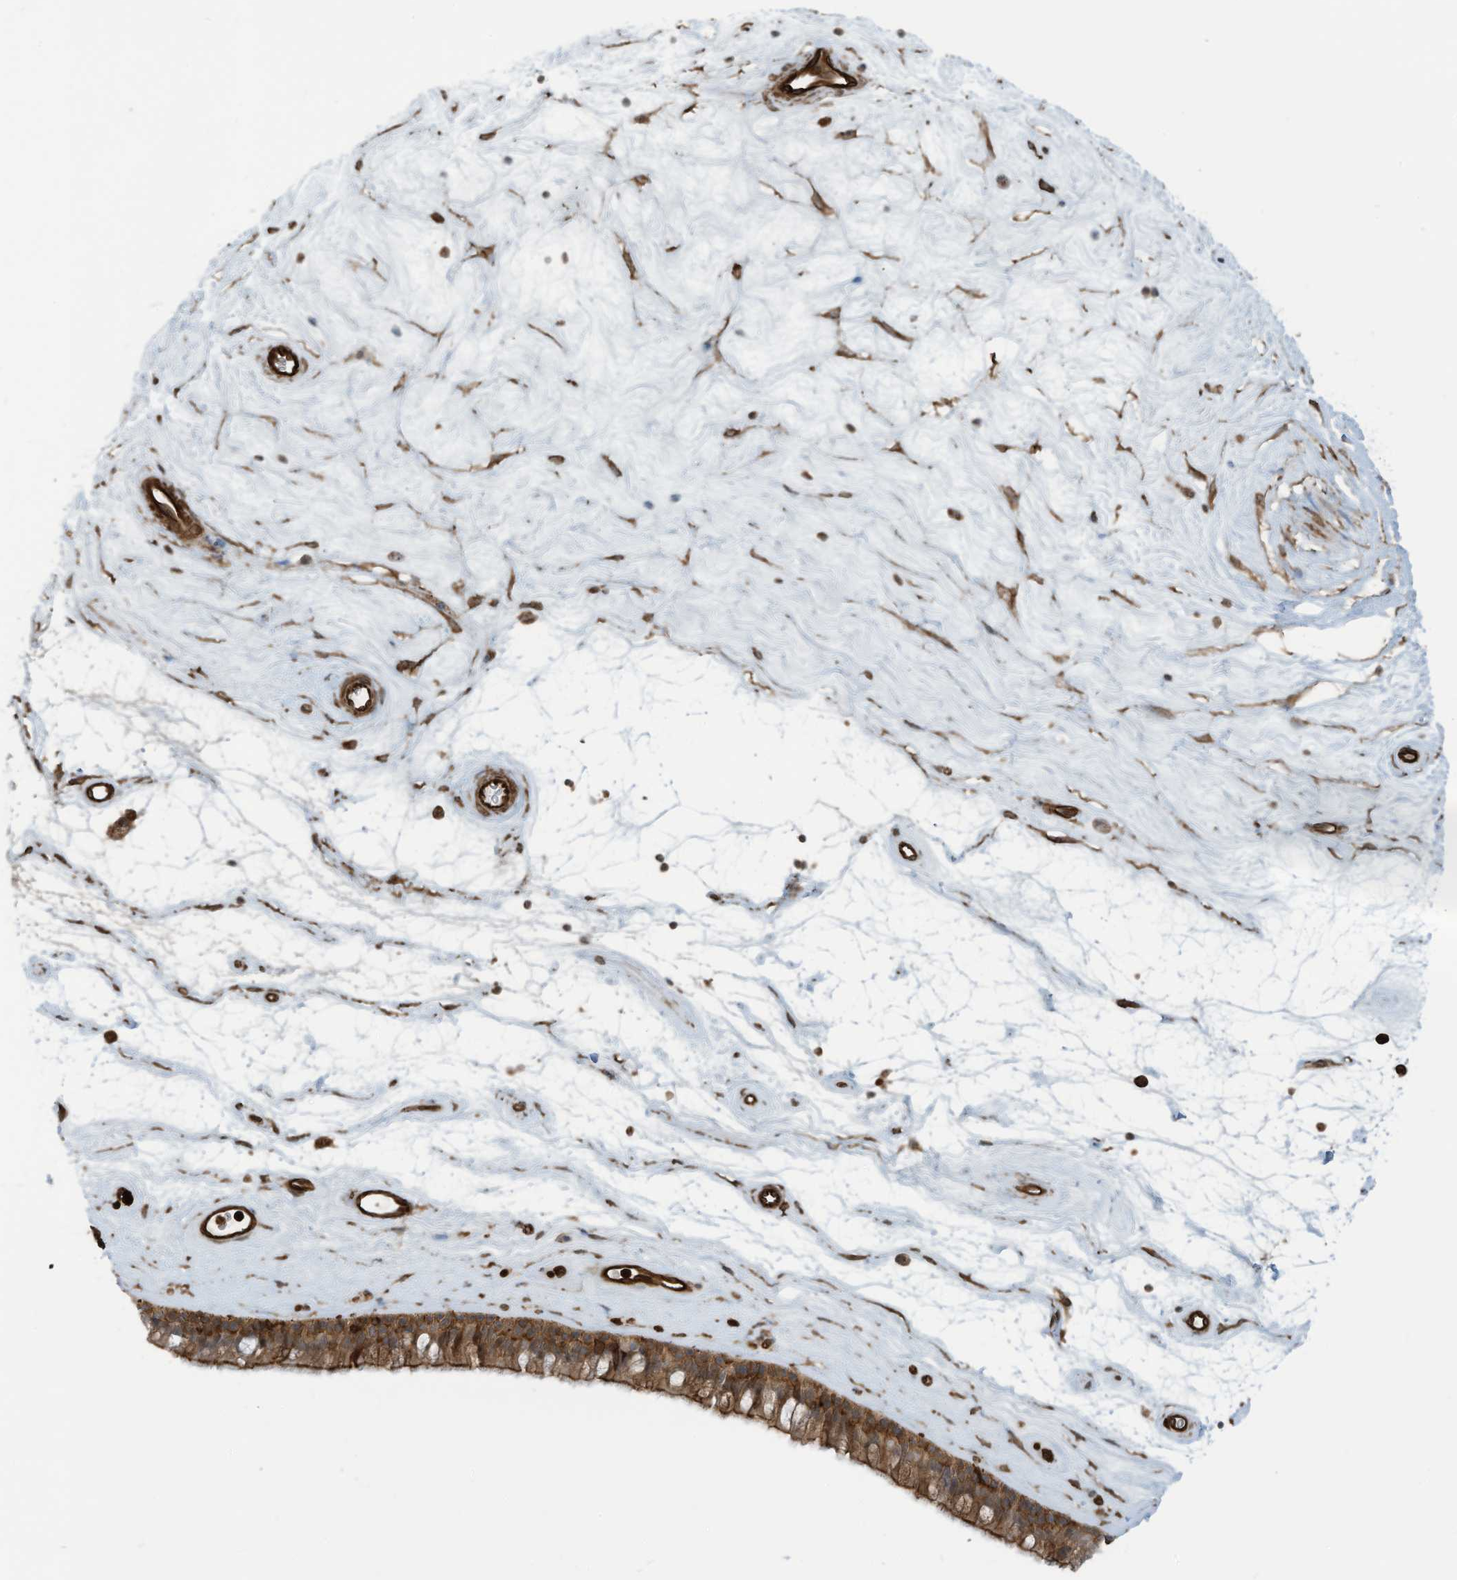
{"staining": {"intensity": "moderate", "quantity": ">75%", "location": "cytoplasmic/membranous"}, "tissue": "nasopharynx", "cell_type": "Respiratory epithelial cells", "image_type": "normal", "snomed": [{"axis": "morphology", "description": "Normal tissue, NOS"}, {"axis": "topography", "description": "Nasopharynx"}], "caption": "Benign nasopharynx displays moderate cytoplasmic/membranous expression in about >75% of respiratory epithelial cells The protein is stained brown, and the nuclei are stained in blue (DAB (3,3'-diaminobenzidine) IHC with brightfield microscopy, high magnification)..", "gene": "SLC9A2", "patient": {"sex": "male", "age": 64}}